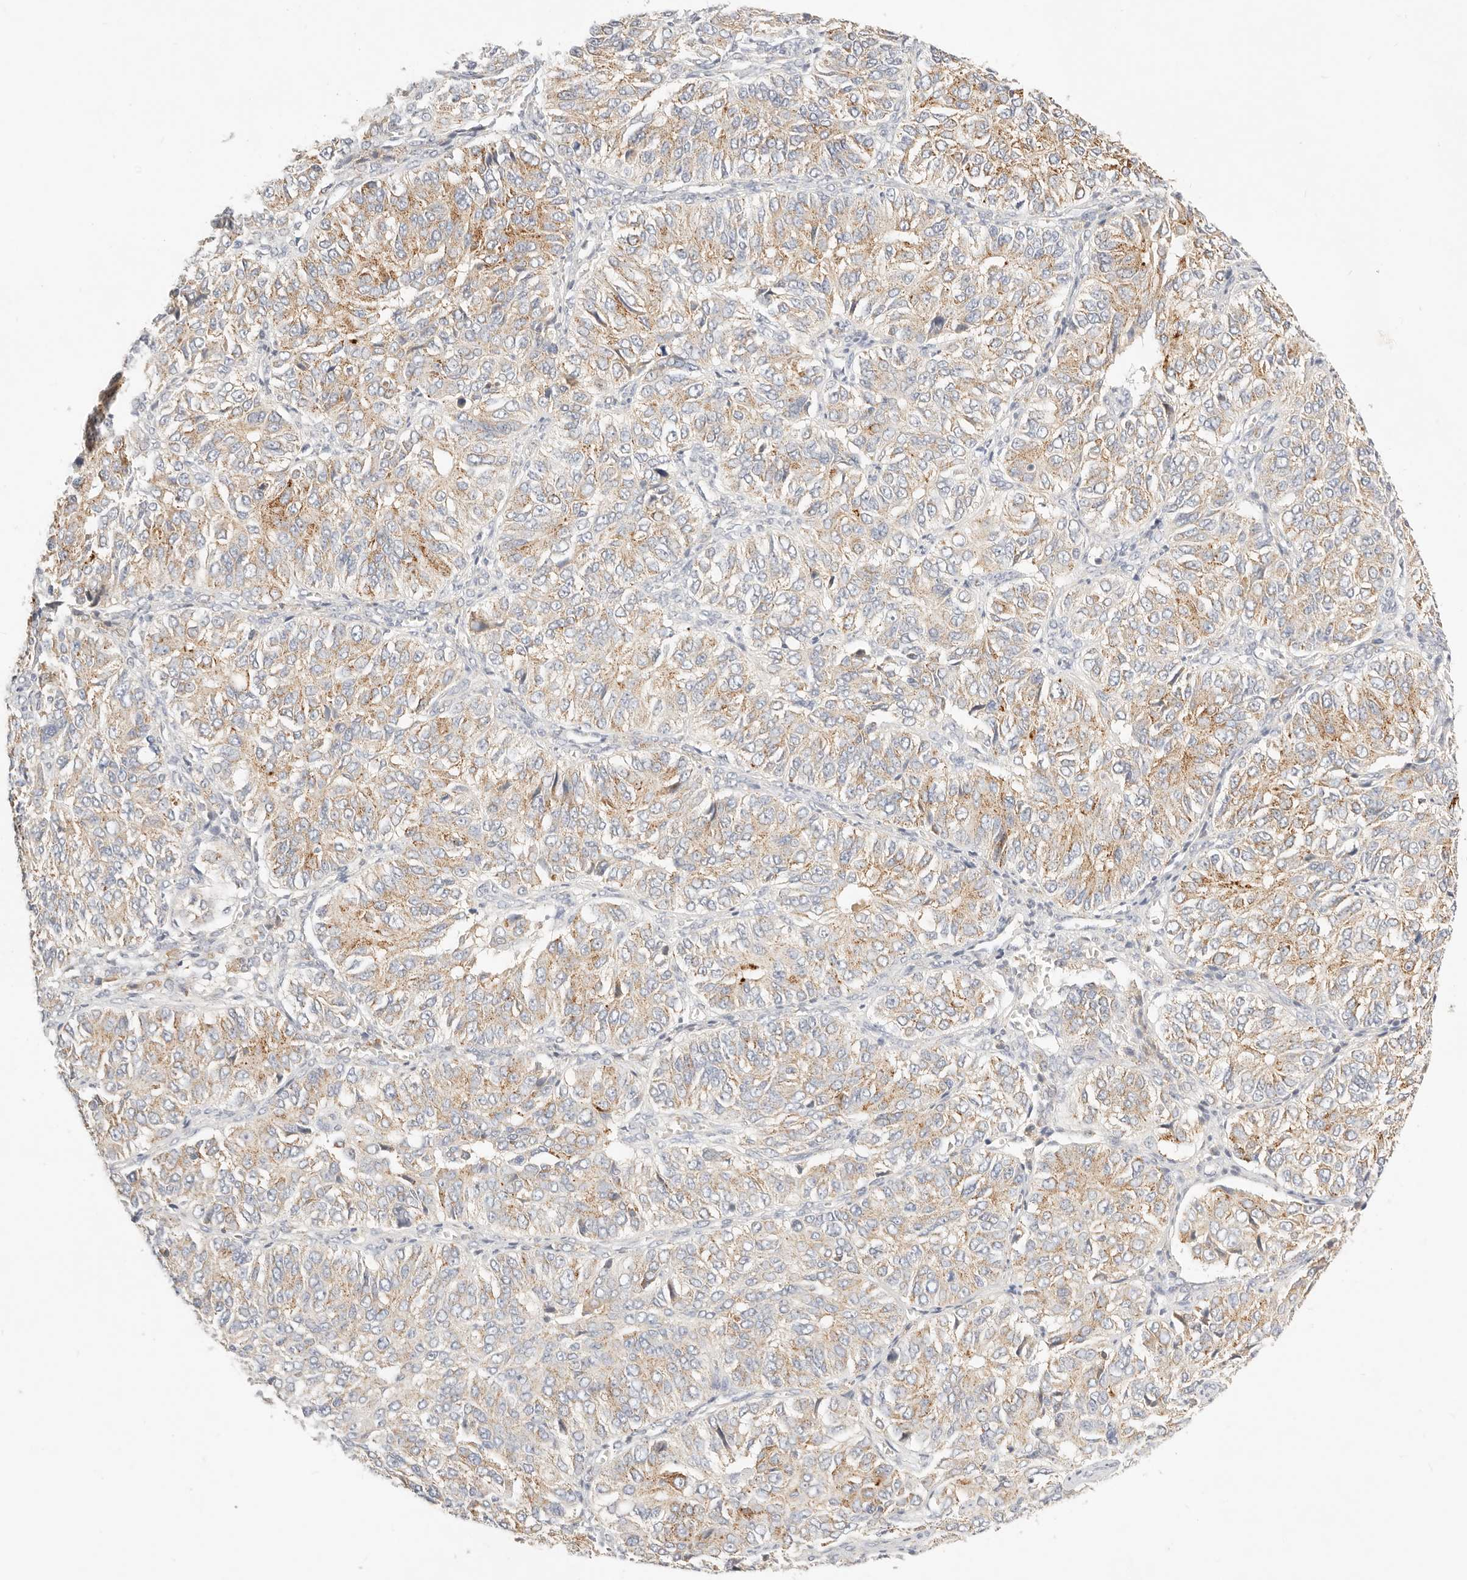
{"staining": {"intensity": "moderate", "quantity": "25%-75%", "location": "cytoplasmic/membranous"}, "tissue": "ovarian cancer", "cell_type": "Tumor cells", "image_type": "cancer", "snomed": [{"axis": "morphology", "description": "Carcinoma, endometroid"}, {"axis": "topography", "description": "Ovary"}], "caption": "An image of human ovarian endometroid carcinoma stained for a protein exhibits moderate cytoplasmic/membranous brown staining in tumor cells.", "gene": "ACOX1", "patient": {"sex": "female", "age": 51}}